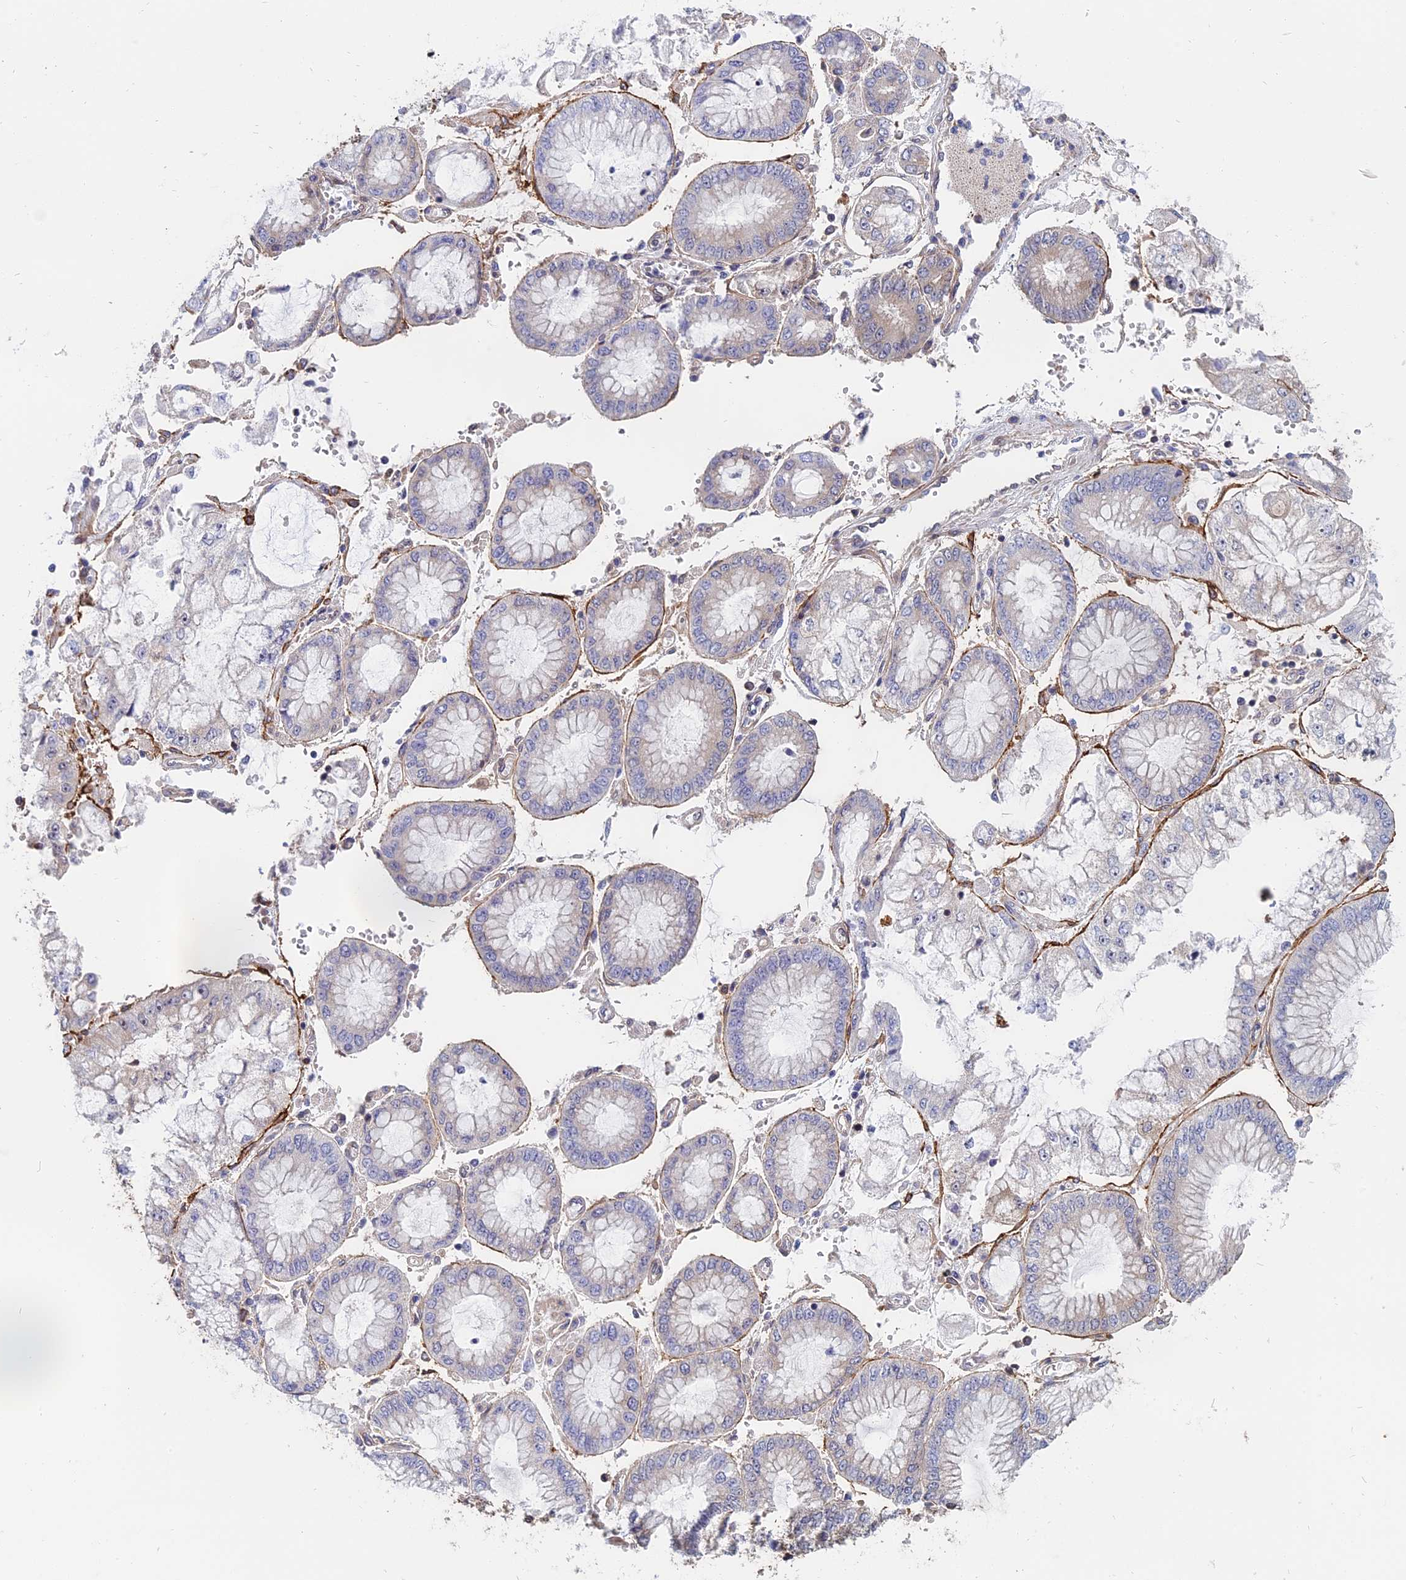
{"staining": {"intensity": "negative", "quantity": "none", "location": "none"}, "tissue": "stomach cancer", "cell_type": "Tumor cells", "image_type": "cancer", "snomed": [{"axis": "morphology", "description": "Adenocarcinoma, NOS"}, {"axis": "topography", "description": "Stomach"}], "caption": "Stomach adenocarcinoma was stained to show a protein in brown. There is no significant expression in tumor cells.", "gene": "NAA10", "patient": {"sex": "male", "age": 76}}